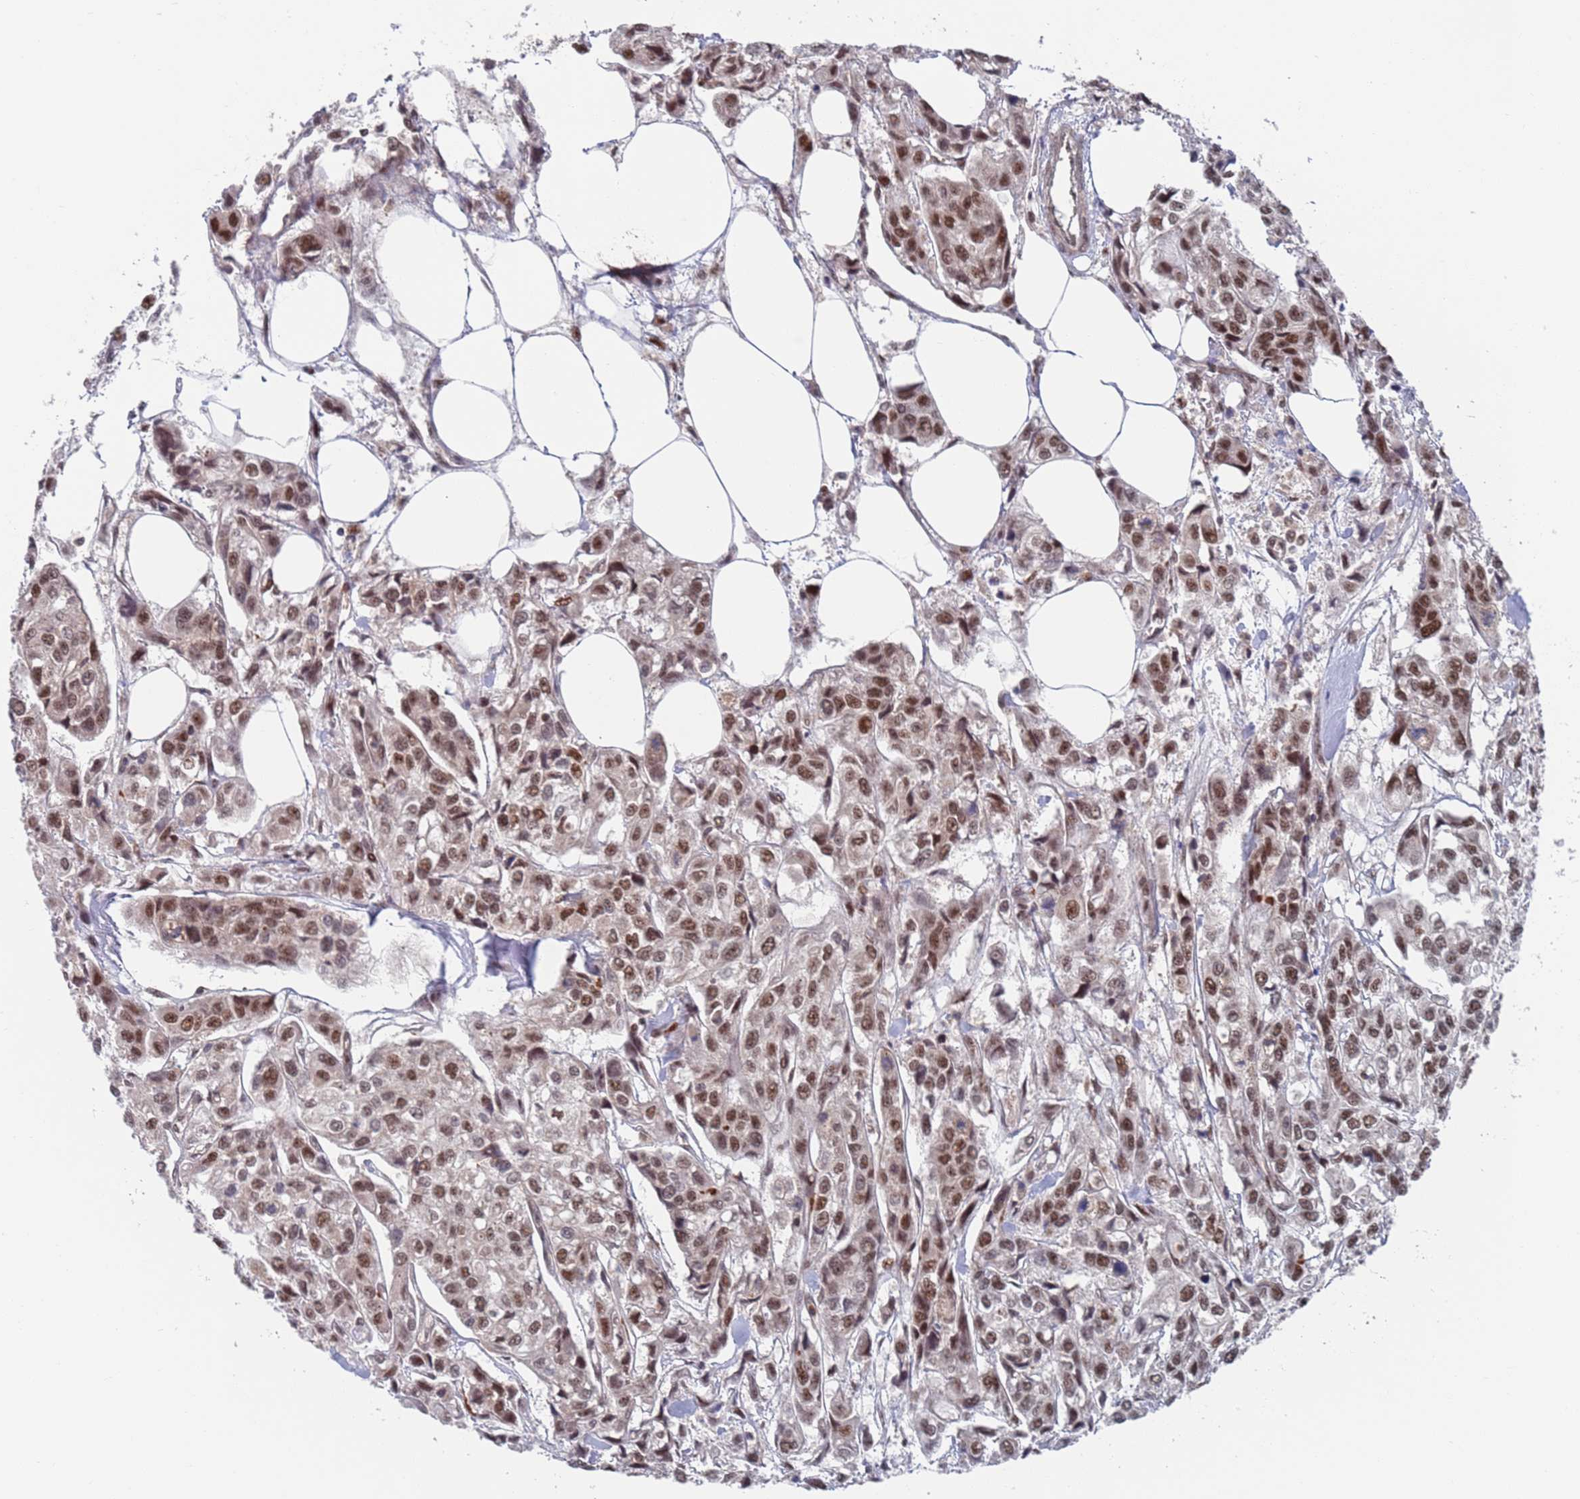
{"staining": {"intensity": "moderate", "quantity": ">75%", "location": "nuclear"}, "tissue": "urothelial cancer", "cell_type": "Tumor cells", "image_type": "cancer", "snomed": [{"axis": "morphology", "description": "Urothelial carcinoma, High grade"}, {"axis": "topography", "description": "Urinary bladder"}], "caption": "This image reveals IHC staining of urothelial cancer, with medium moderate nuclear expression in approximately >75% of tumor cells.", "gene": "RPP25", "patient": {"sex": "male", "age": 67}}